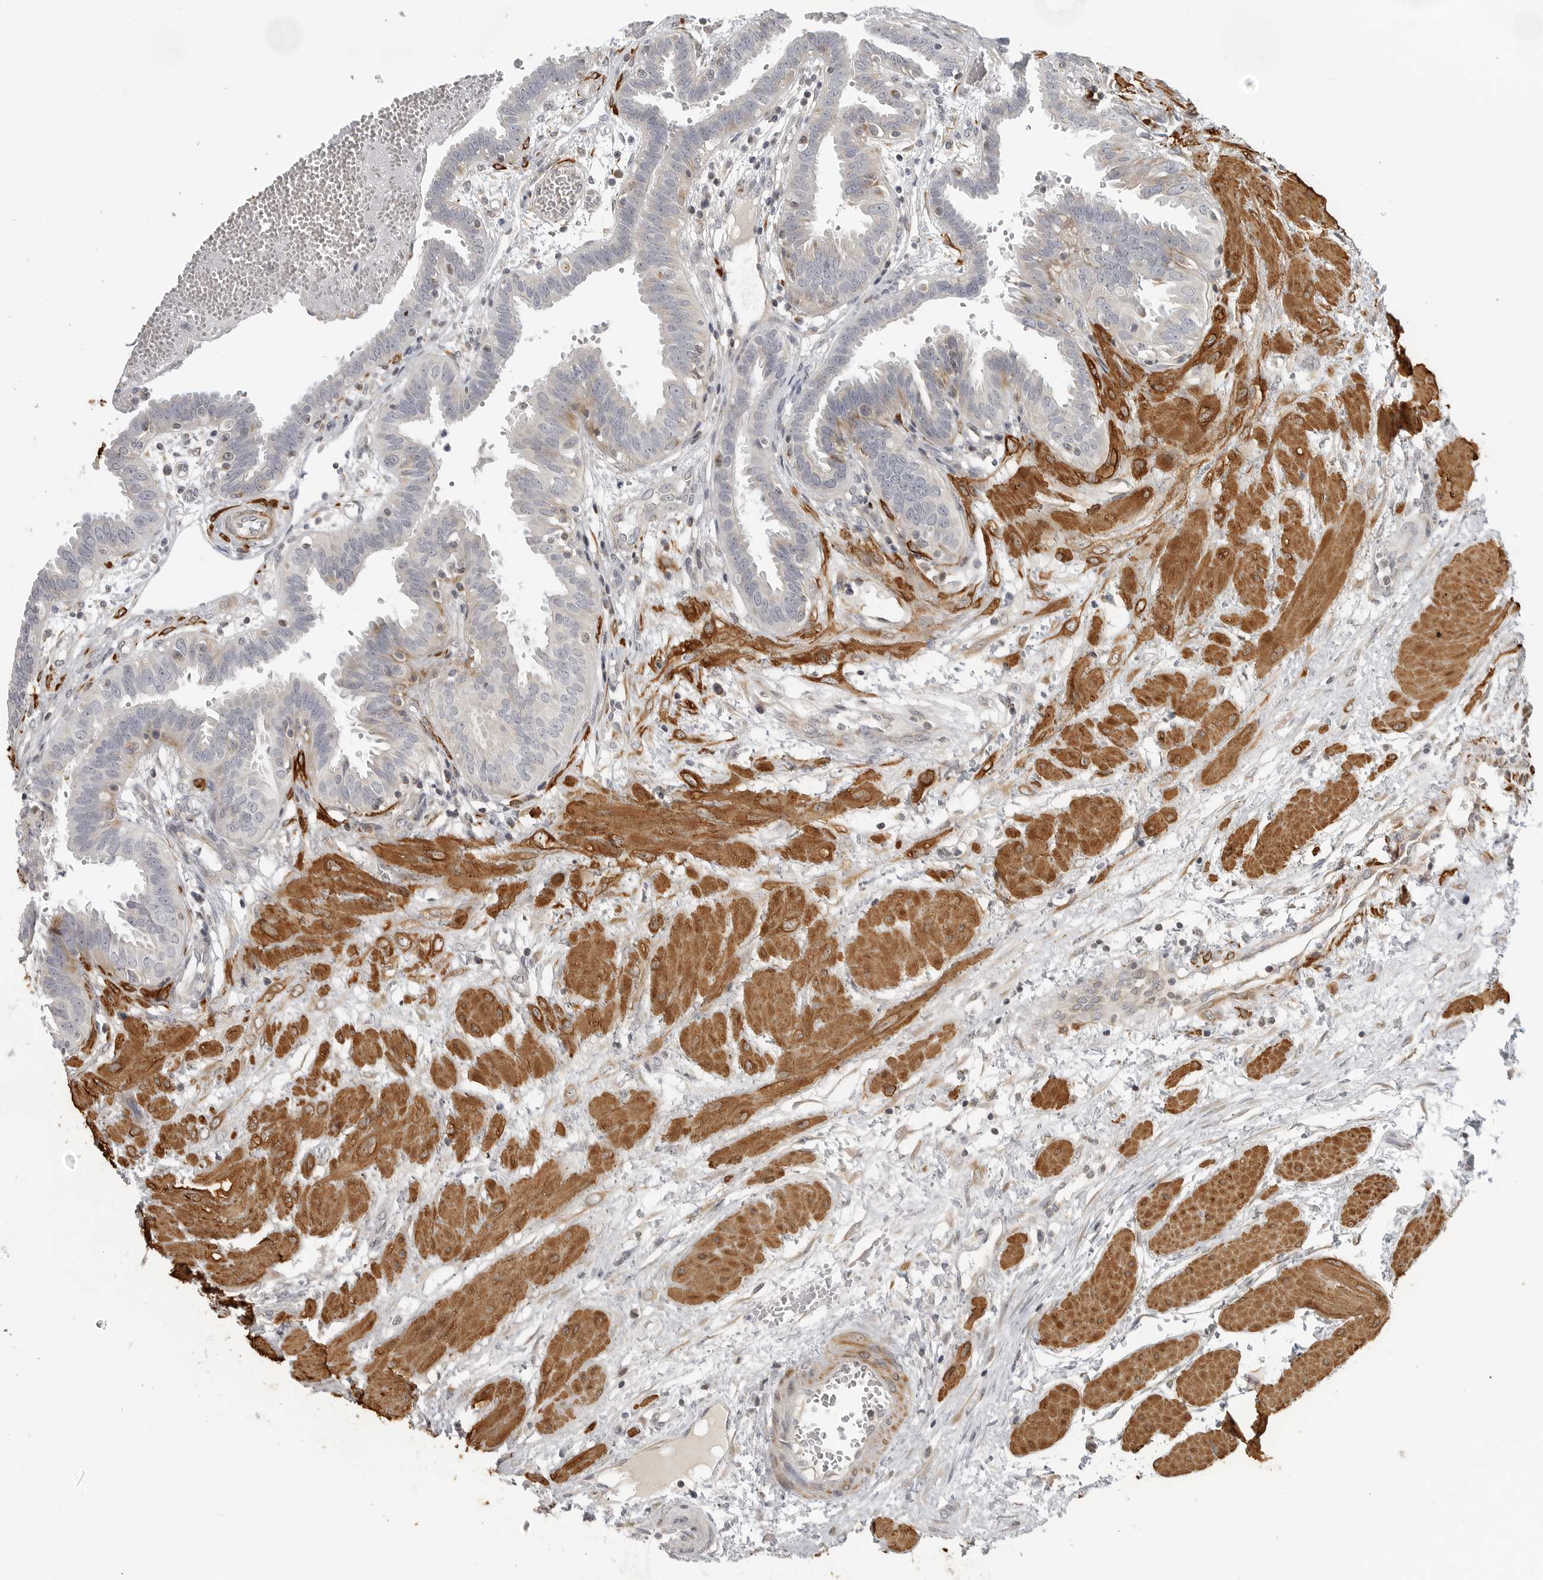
{"staining": {"intensity": "negative", "quantity": "none", "location": "none"}, "tissue": "fallopian tube", "cell_type": "Glandular cells", "image_type": "normal", "snomed": [{"axis": "morphology", "description": "Normal tissue, NOS"}, {"axis": "topography", "description": "Fallopian tube"}, {"axis": "topography", "description": "Placenta"}], "caption": "This is an IHC image of normal human fallopian tube. There is no positivity in glandular cells.", "gene": "MAP7D1", "patient": {"sex": "female", "age": 32}}